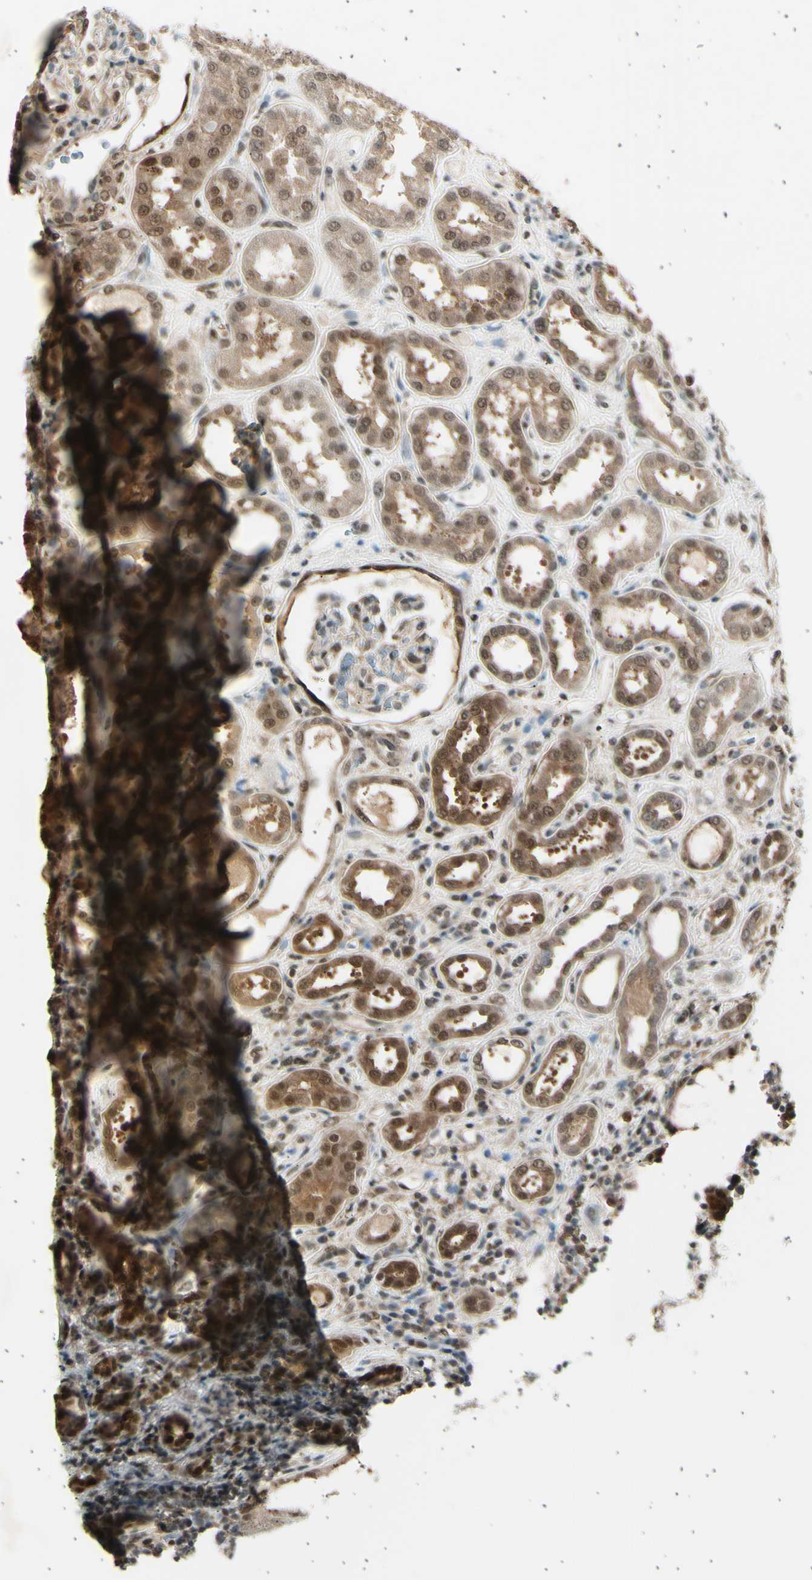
{"staining": {"intensity": "moderate", "quantity": "25%-75%", "location": "nuclear"}, "tissue": "kidney", "cell_type": "Cells in glomeruli", "image_type": "normal", "snomed": [{"axis": "morphology", "description": "Normal tissue, NOS"}, {"axis": "topography", "description": "Kidney"}], "caption": "Protein expression analysis of unremarkable human kidney reveals moderate nuclear expression in approximately 25%-75% of cells in glomeruli. The staining was performed using DAB (3,3'-diaminobenzidine), with brown indicating positive protein expression. Nuclei are stained blue with hematoxylin.", "gene": "PSMD5", "patient": {"sex": "male", "age": 59}}